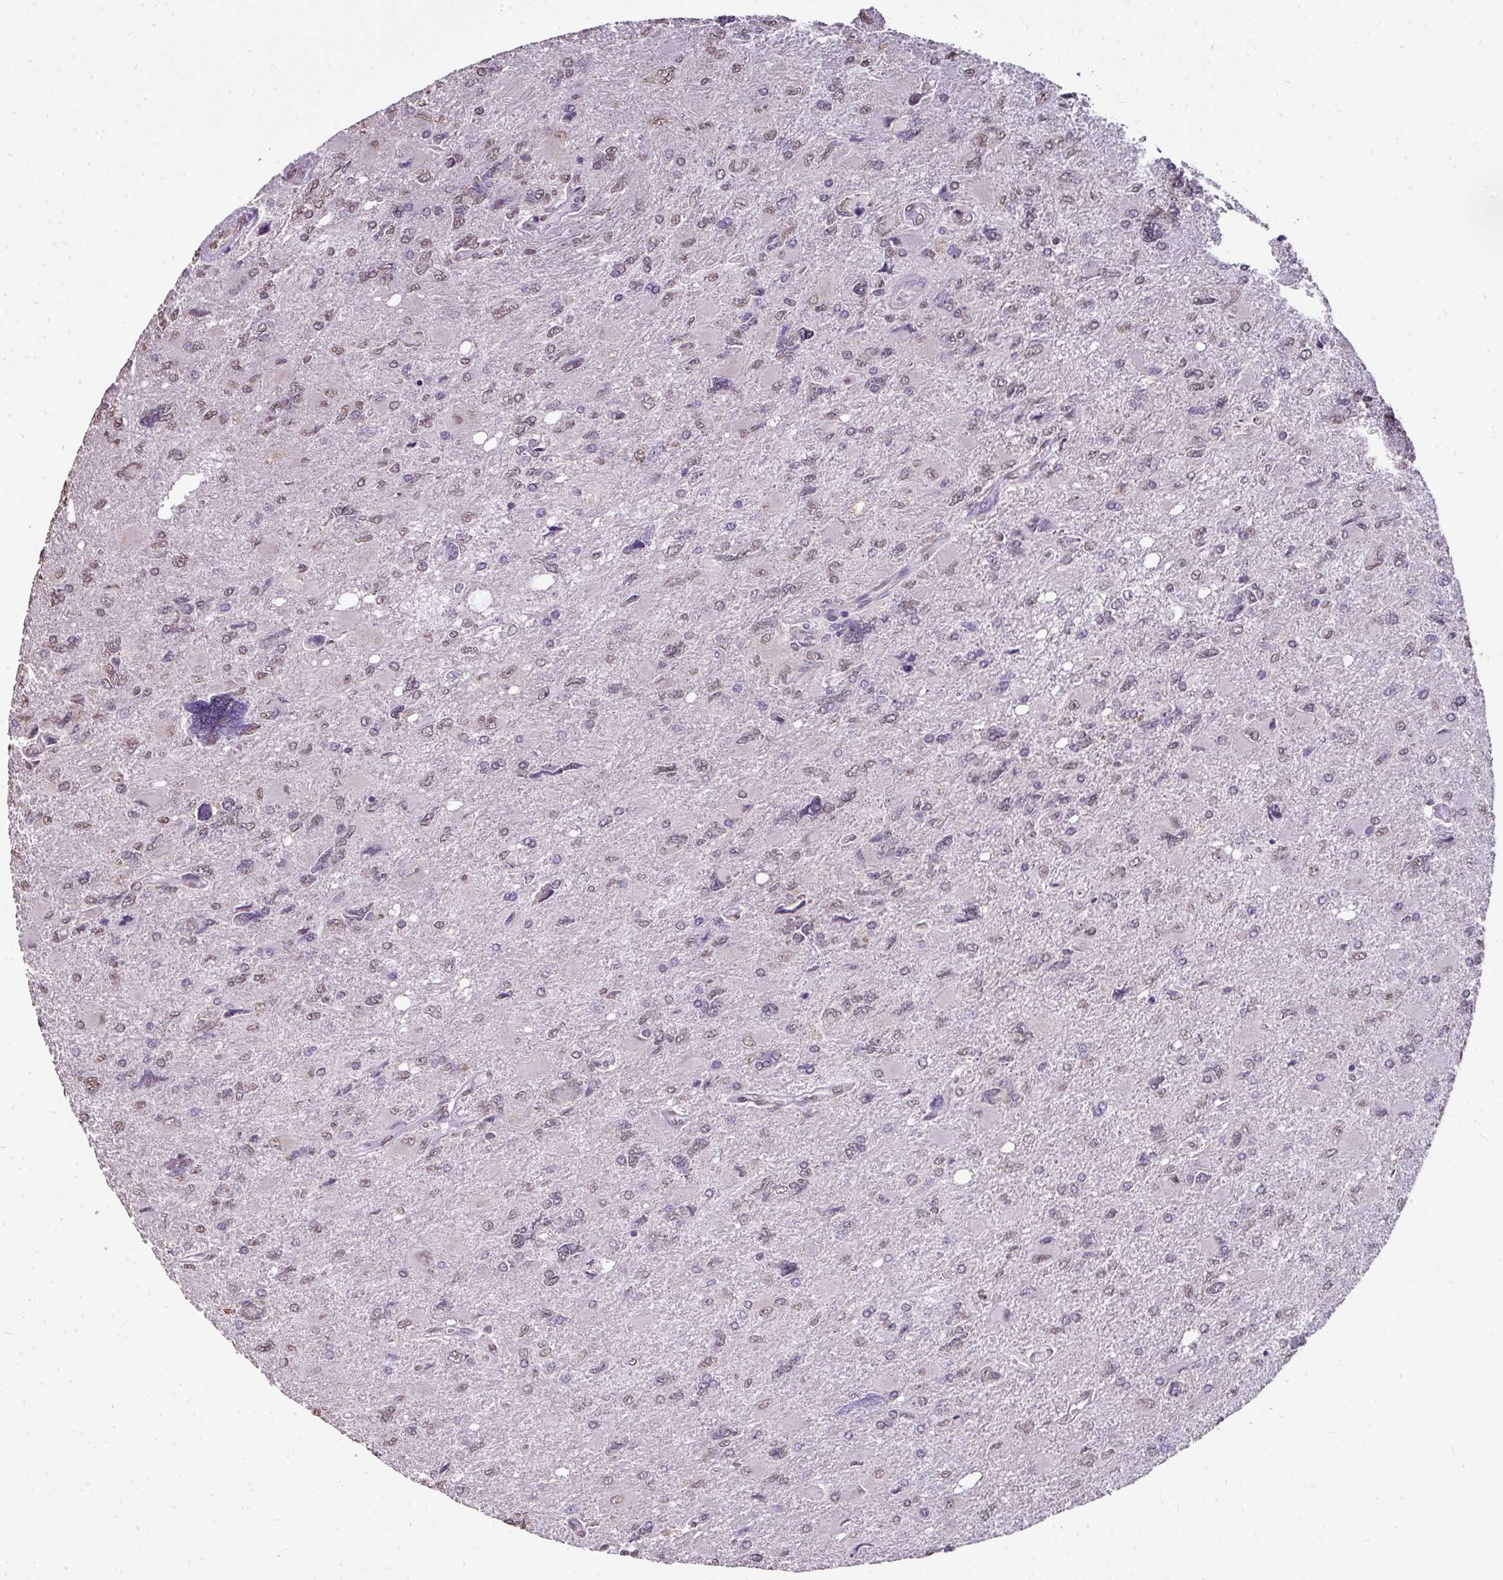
{"staining": {"intensity": "negative", "quantity": "none", "location": "none"}, "tissue": "glioma", "cell_type": "Tumor cells", "image_type": "cancer", "snomed": [{"axis": "morphology", "description": "Glioma, malignant, High grade"}, {"axis": "topography", "description": "Brain"}], "caption": "Malignant glioma (high-grade) was stained to show a protein in brown. There is no significant staining in tumor cells. Nuclei are stained in blue.", "gene": "JPH2", "patient": {"sex": "male", "age": 67}}